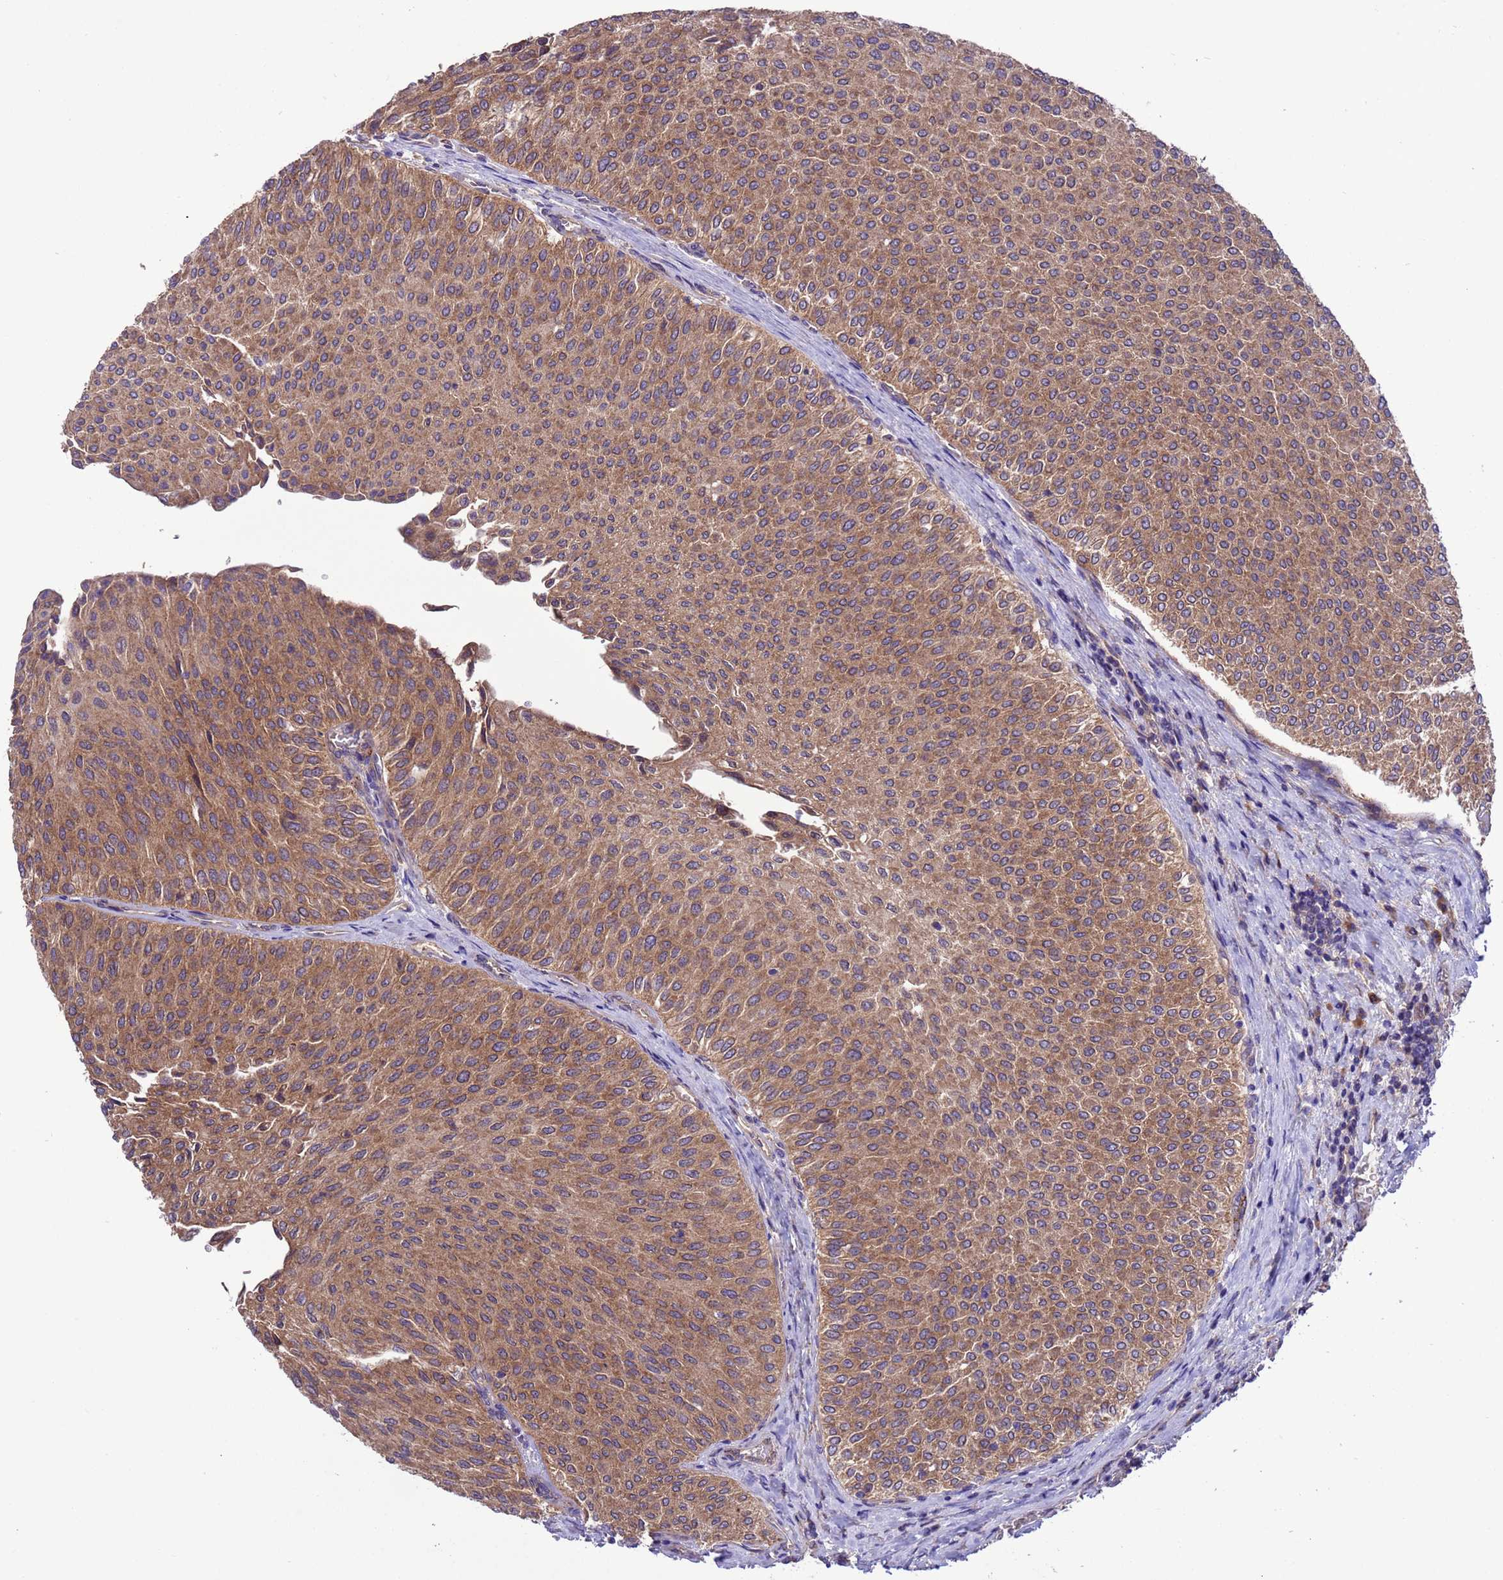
{"staining": {"intensity": "moderate", "quantity": ">75%", "location": "cytoplasmic/membranous"}, "tissue": "urothelial cancer", "cell_type": "Tumor cells", "image_type": "cancer", "snomed": [{"axis": "morphology", "description": "Urothelial carcinoma, Low grade"}, {"axis": "topography", "description": "Urinary bladder"}], "caption": "Tumor cells demonstrate medium levels of moderate cytoplasmic/membranous staining in about >75% of cells in human urothelial cancer.", "gene": "ARHGAP12", "patient": {"sex": "male", "age": 78}}